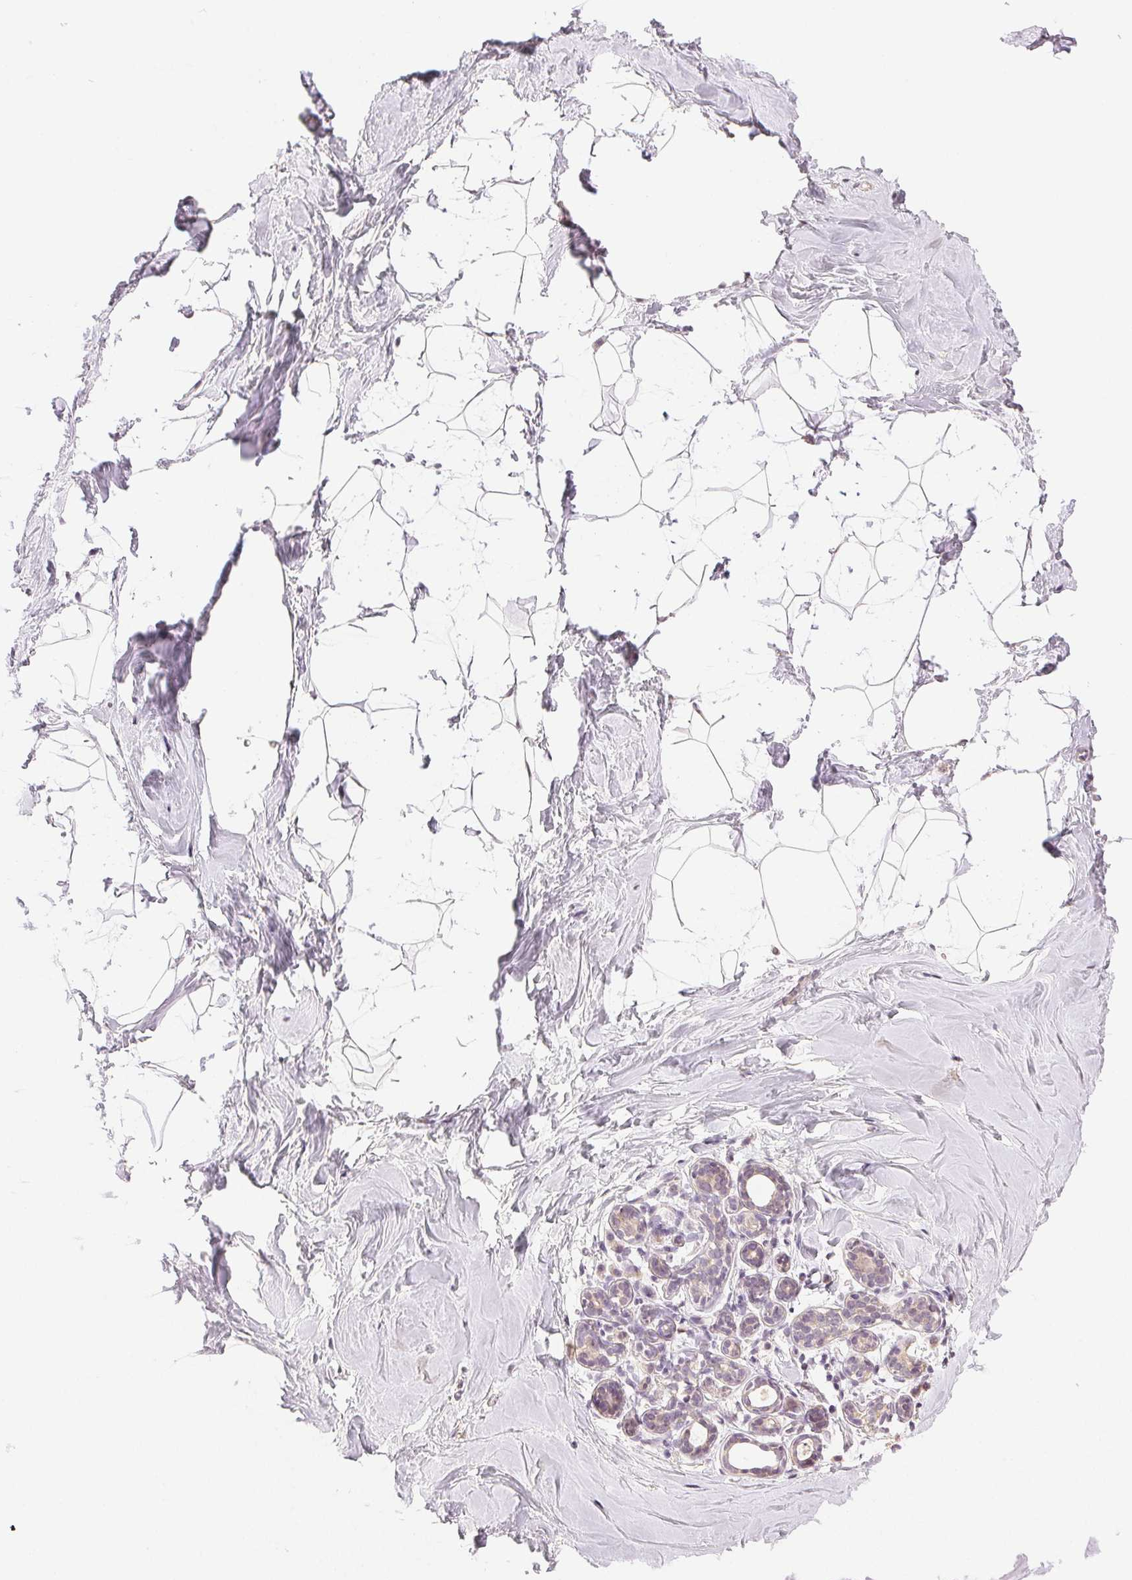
{"staining": {"intensity": "negative", "quantity": "none", "location": "none"}, "tissue": "breast", "cell_type": "Adipocytes", "image_type": "normal", "snomed": [{"axis": "morphology", "description": "Normal tissue, NOS"}, {"axis": "topography", "description": "Breast"}], "caption": "Immunohistochemical staining of benign human breast exhibits no significant staining in adipocytes.", "gene": "PLCB1", "patient": {"sex": "female", "age": 32}}